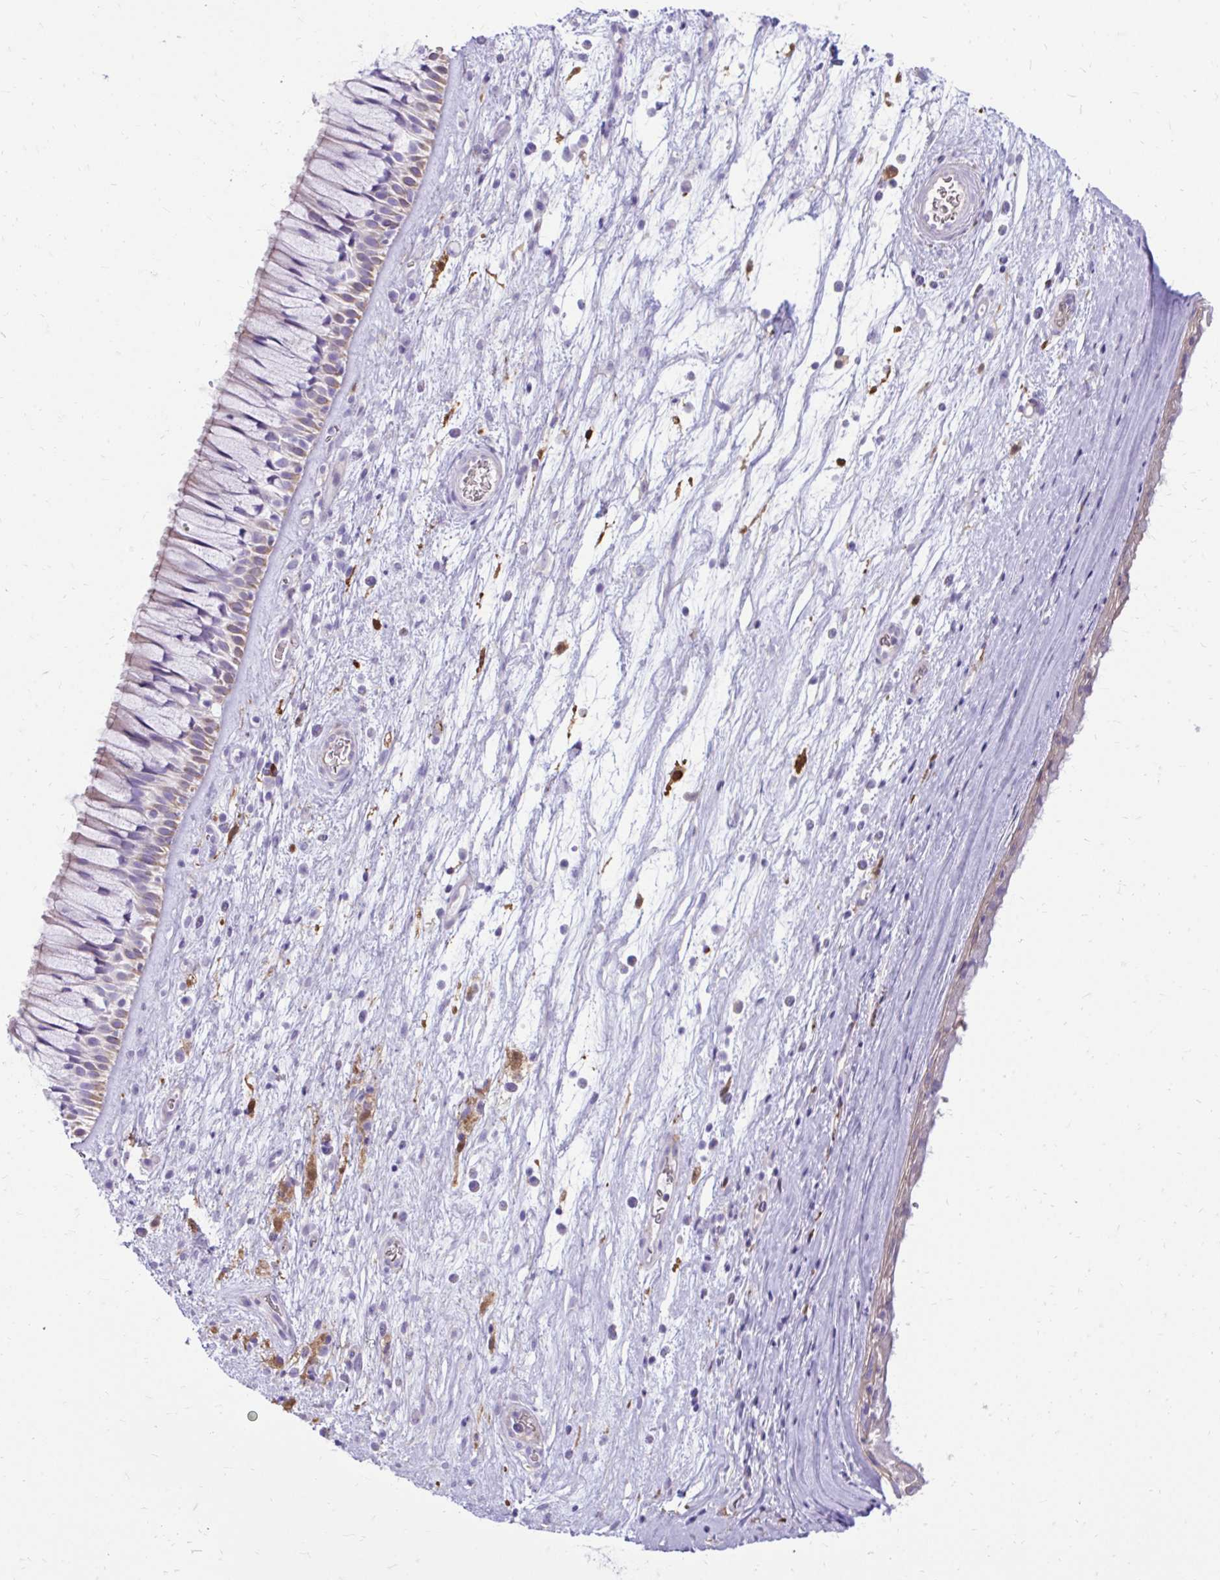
{"staining": {"intensity": "weak", "quantity": "25%-75%", "location": "cytoplasmic/membranous"}, "tissue": "nasopharynx", "cell_type": "Respiratory epithelial cells", "image_type": "normal", "snomed": [{"axis": "morphology", "description": "Normal tissue, NOS"}, {"axis": "topography", "description": "Nasopharynx"}], "caption": "Nasopharynx was stained to show a protein in brown. There is low levels of weak cytoplasmic/membranous expression in about 25%-75% of respiratory epithelial cells. The protein of interest is shown in brown color, while the nuclei are stained blue.", "gene": "SIGLEC11", "patient": {"sex": "male", "age": 74}}